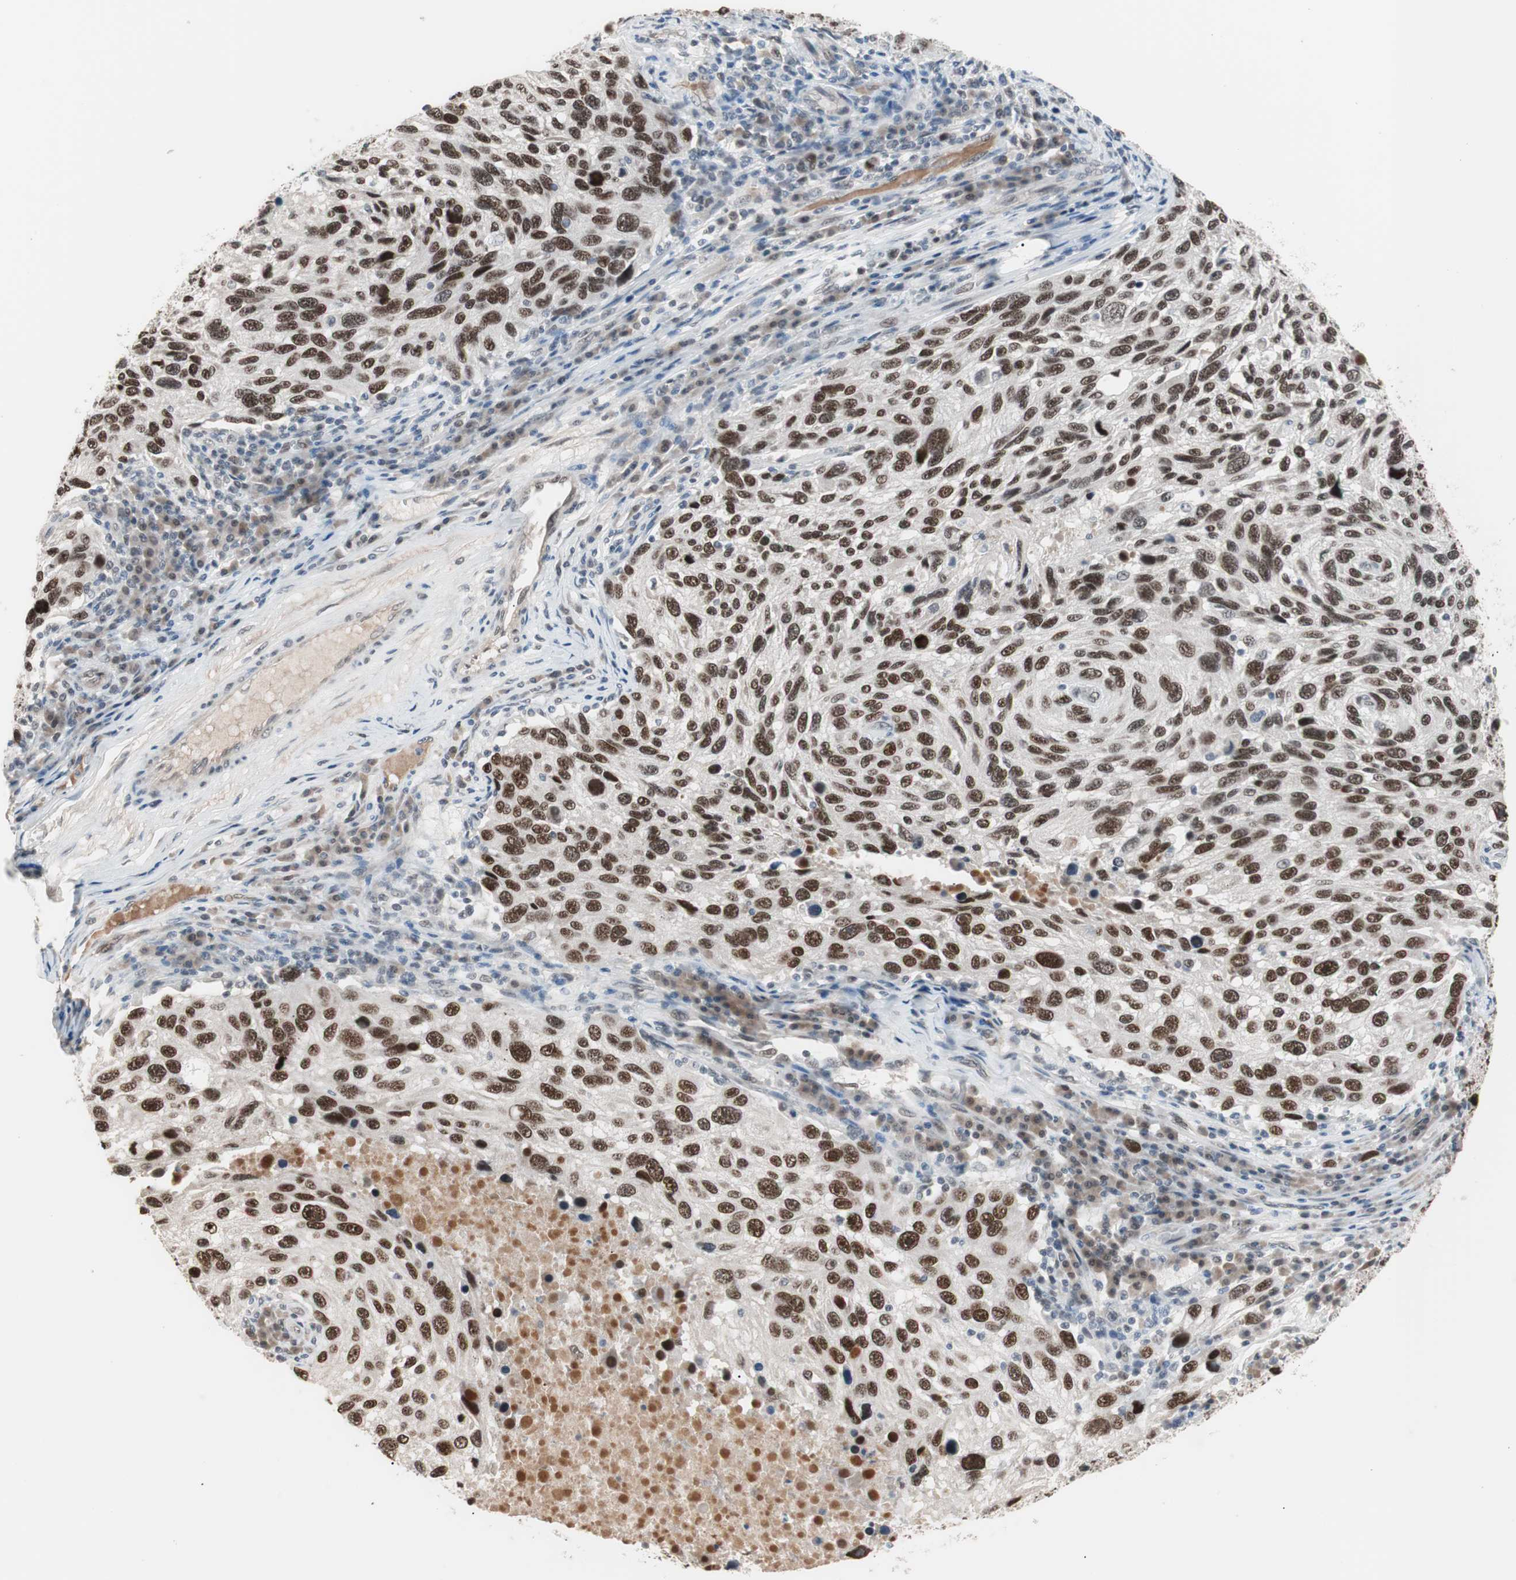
{"staining": {"intensity": "strong", "quantity": ">75%", "location": "nuclear"}, "tissue": "melanoma", "cell_type": "Tumor cells", "image_type": "cancer", "snomed": [{"axis": "morphology", "description": "Malignant melanoma, NOS"}, {"axis": "topography", "description": "Skin"}], "caption": "A high amount of strong nuclear positivity is present in about >75% of tumor cells in malignant melanoma tissue.", "gene": "LIG3", "patient": {"sex": "male", "age": 53}}